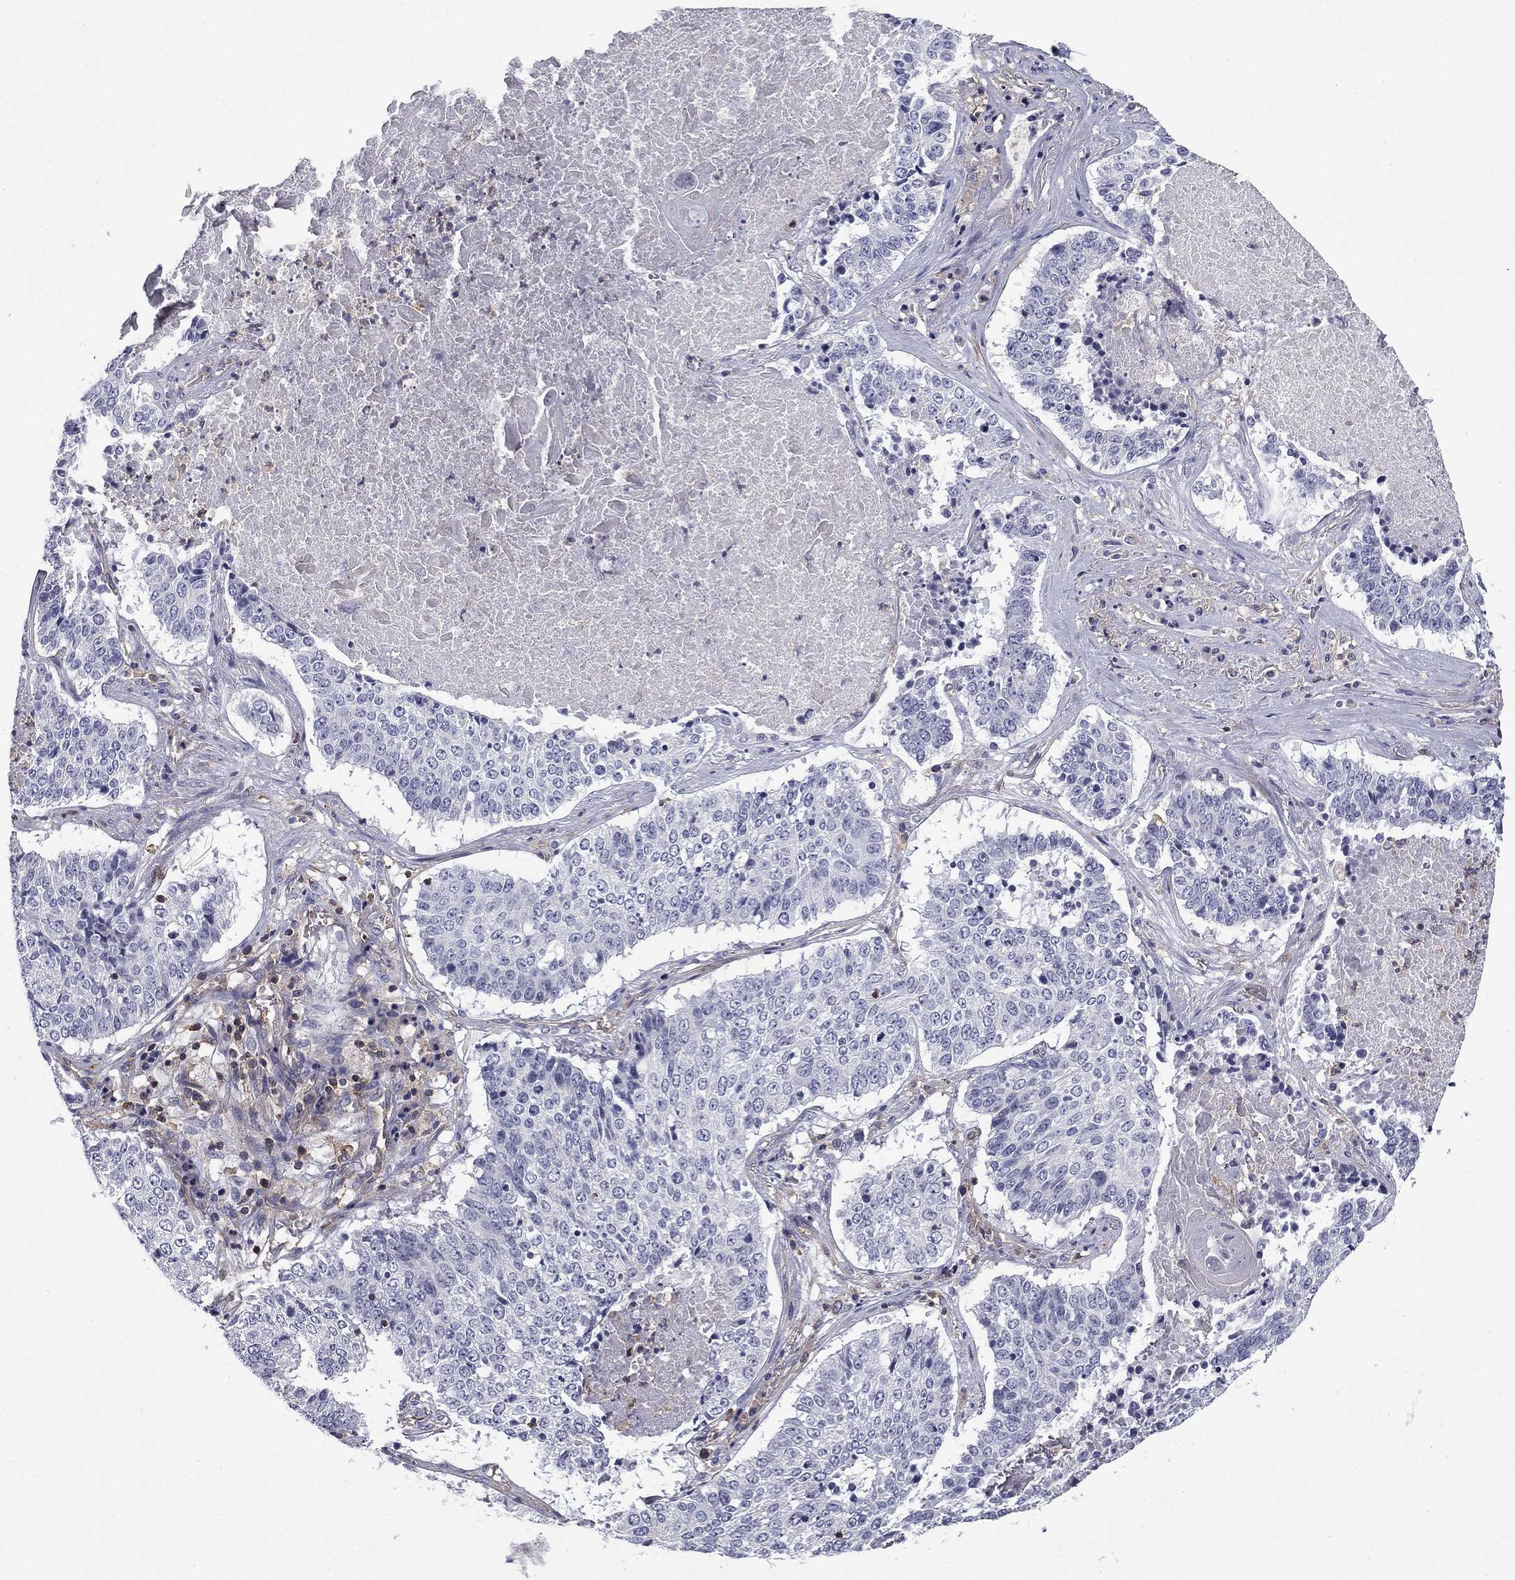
{"staining": {"intensity": "negative", "quantity": "none", "location": "none"}, "tissue": "lung cancer", "cell_type": "Tumor cells", "image_type": "cancer", "snomed": [{"axis": "morphology", "description": "Squamous cell carcinoma, NOS"}, {"axis": "topography", "description": "Lung"}], "caption": "Human squamous cell carcinoma (lung) stained for a protein using immunohistochemistry (IHC) reveals no staining in tumor cells.", "gene": "ARHGAP45", "patient": {"sex": "male", "age": 64}}